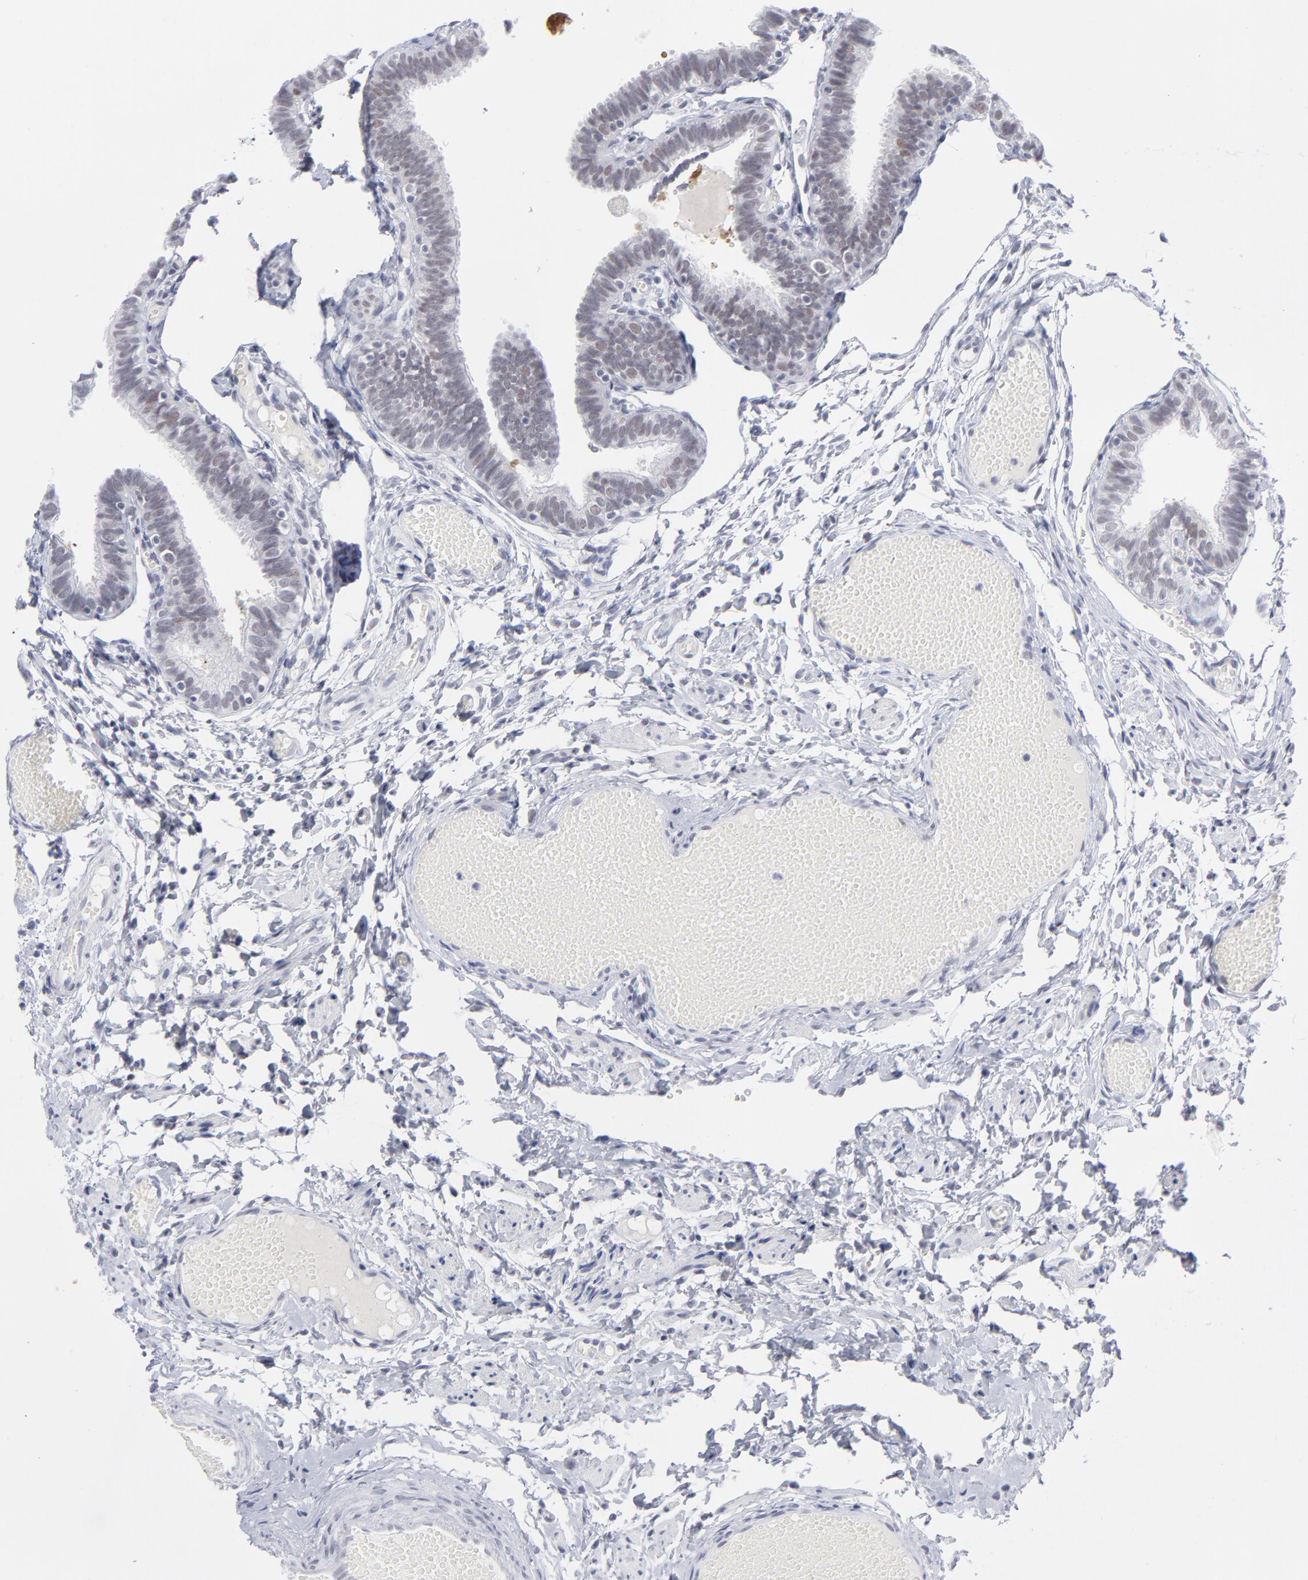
{"staining": {"intensity": "negative", "quantity": "none", "location": "none"}, "tissue": "fallopian tube", "cell_type": "Glandular cells", "image_type": "normal", "snomed": [{"axis": "morphology", "description": "Normal tissue, NOS"}, {"axis": "topography", "description": "Fallopian tube"}], "caption": "Immunohistochemistry (IHC) micrograph of unremarkable human fallopian tube stained for a protein (brown), which exhibits no positivity in glandular cells. The staining was performed using DAB (3,3'-diaminobenzidine) to visualize the protein expression in brown, while the nuclei were stained in blue with hematoxylin (Magnification: 20x).", "gene": "CCR2", "patient": {"sex": "female", "age": 46}}